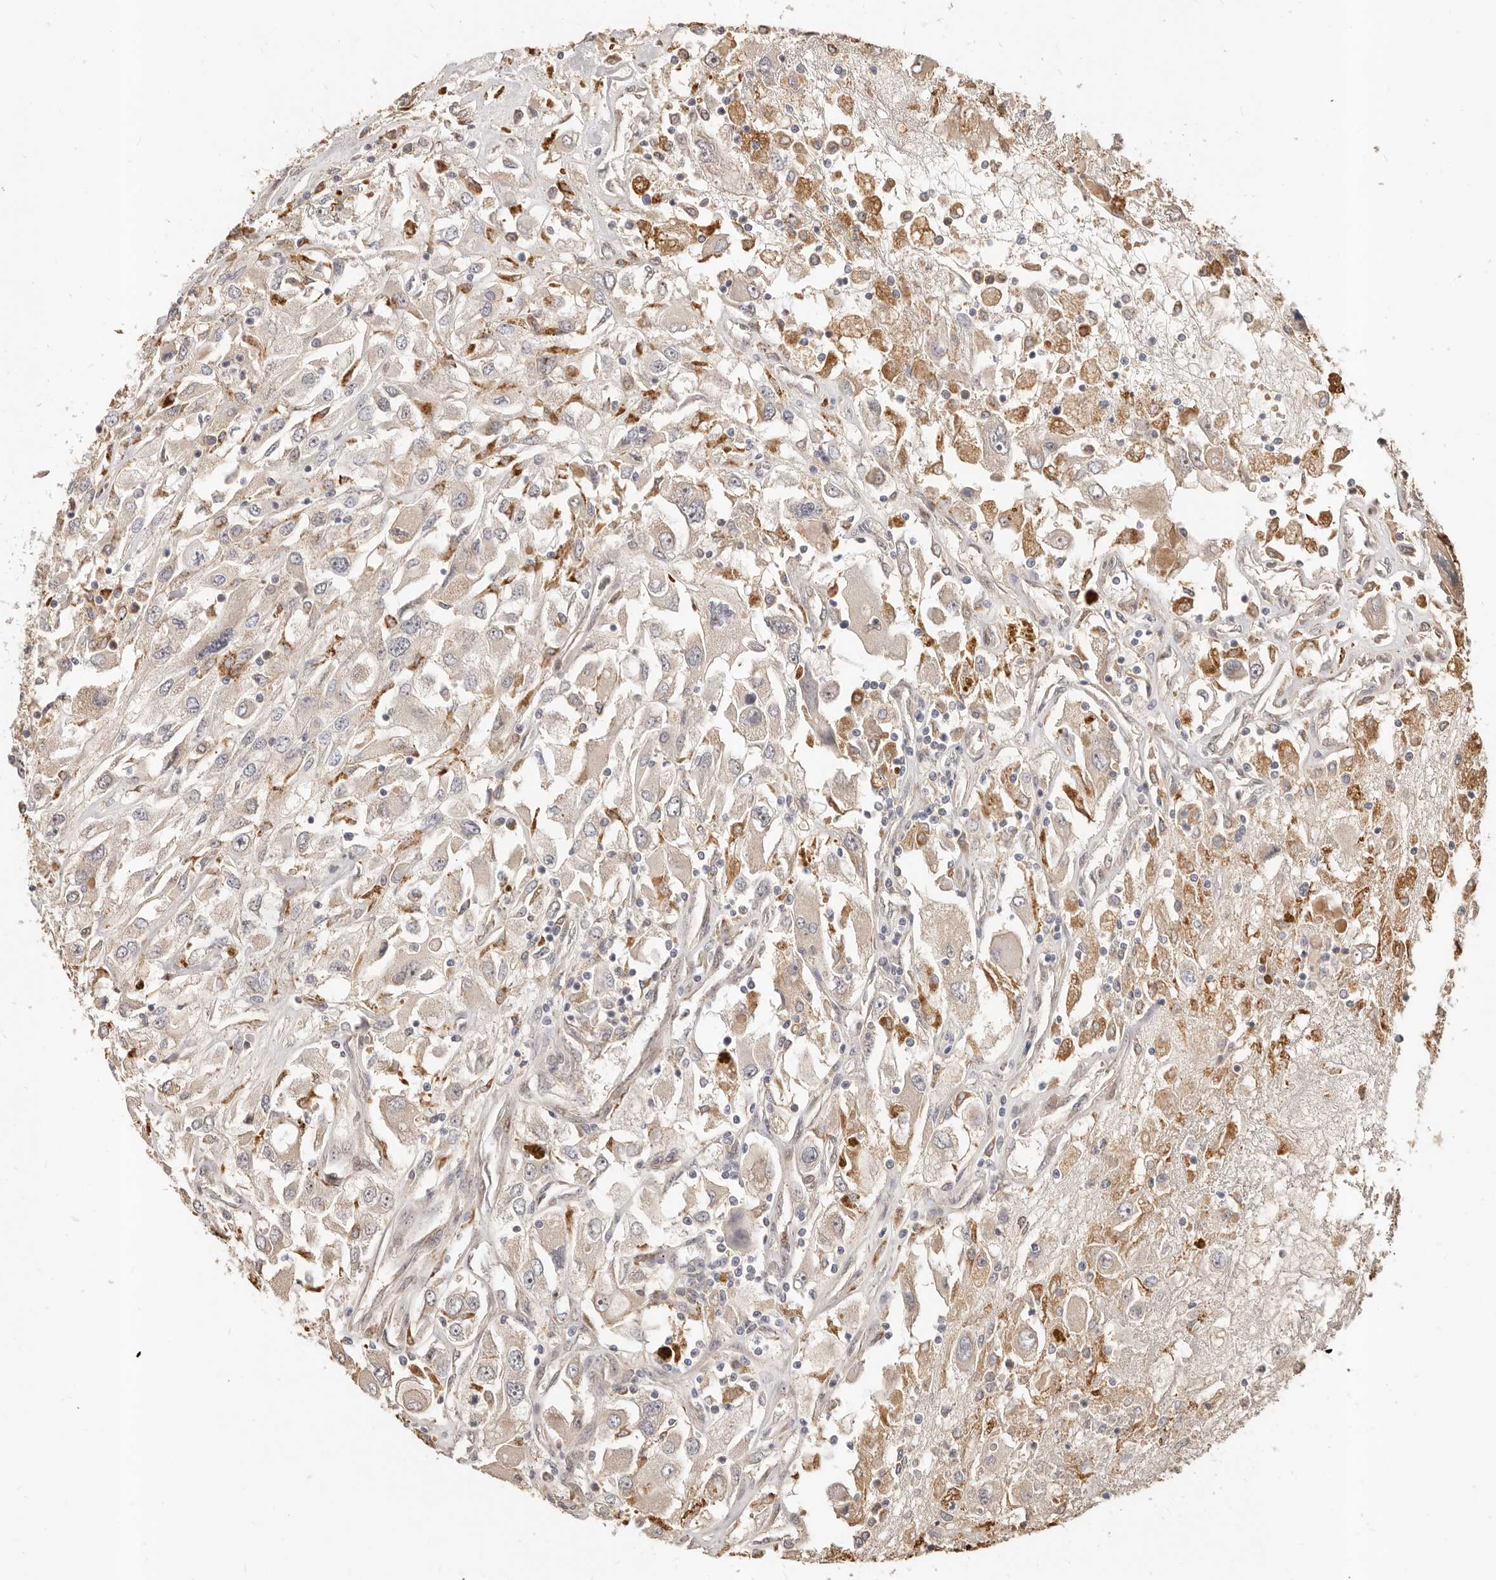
{"staining": {"intensity": "negative", "quantity": "none", "location": "none"}, "tissue": "renal cancer", "cell_type": "Tumor cells", "image_type": "cancer", "snomed": [{"axis": "morphology", "description": "Adenocarcinoma, NOS"}, {"axis": "topography", "description": "Kidney"}], "caption": "An immunohistochemistry (IHC) histopathology image of renal cancer is shown. There is no staining in tumor cells of renal cancer.", "gene": "ZRANB1", "patient": {"sex": "female", "age": 52}}